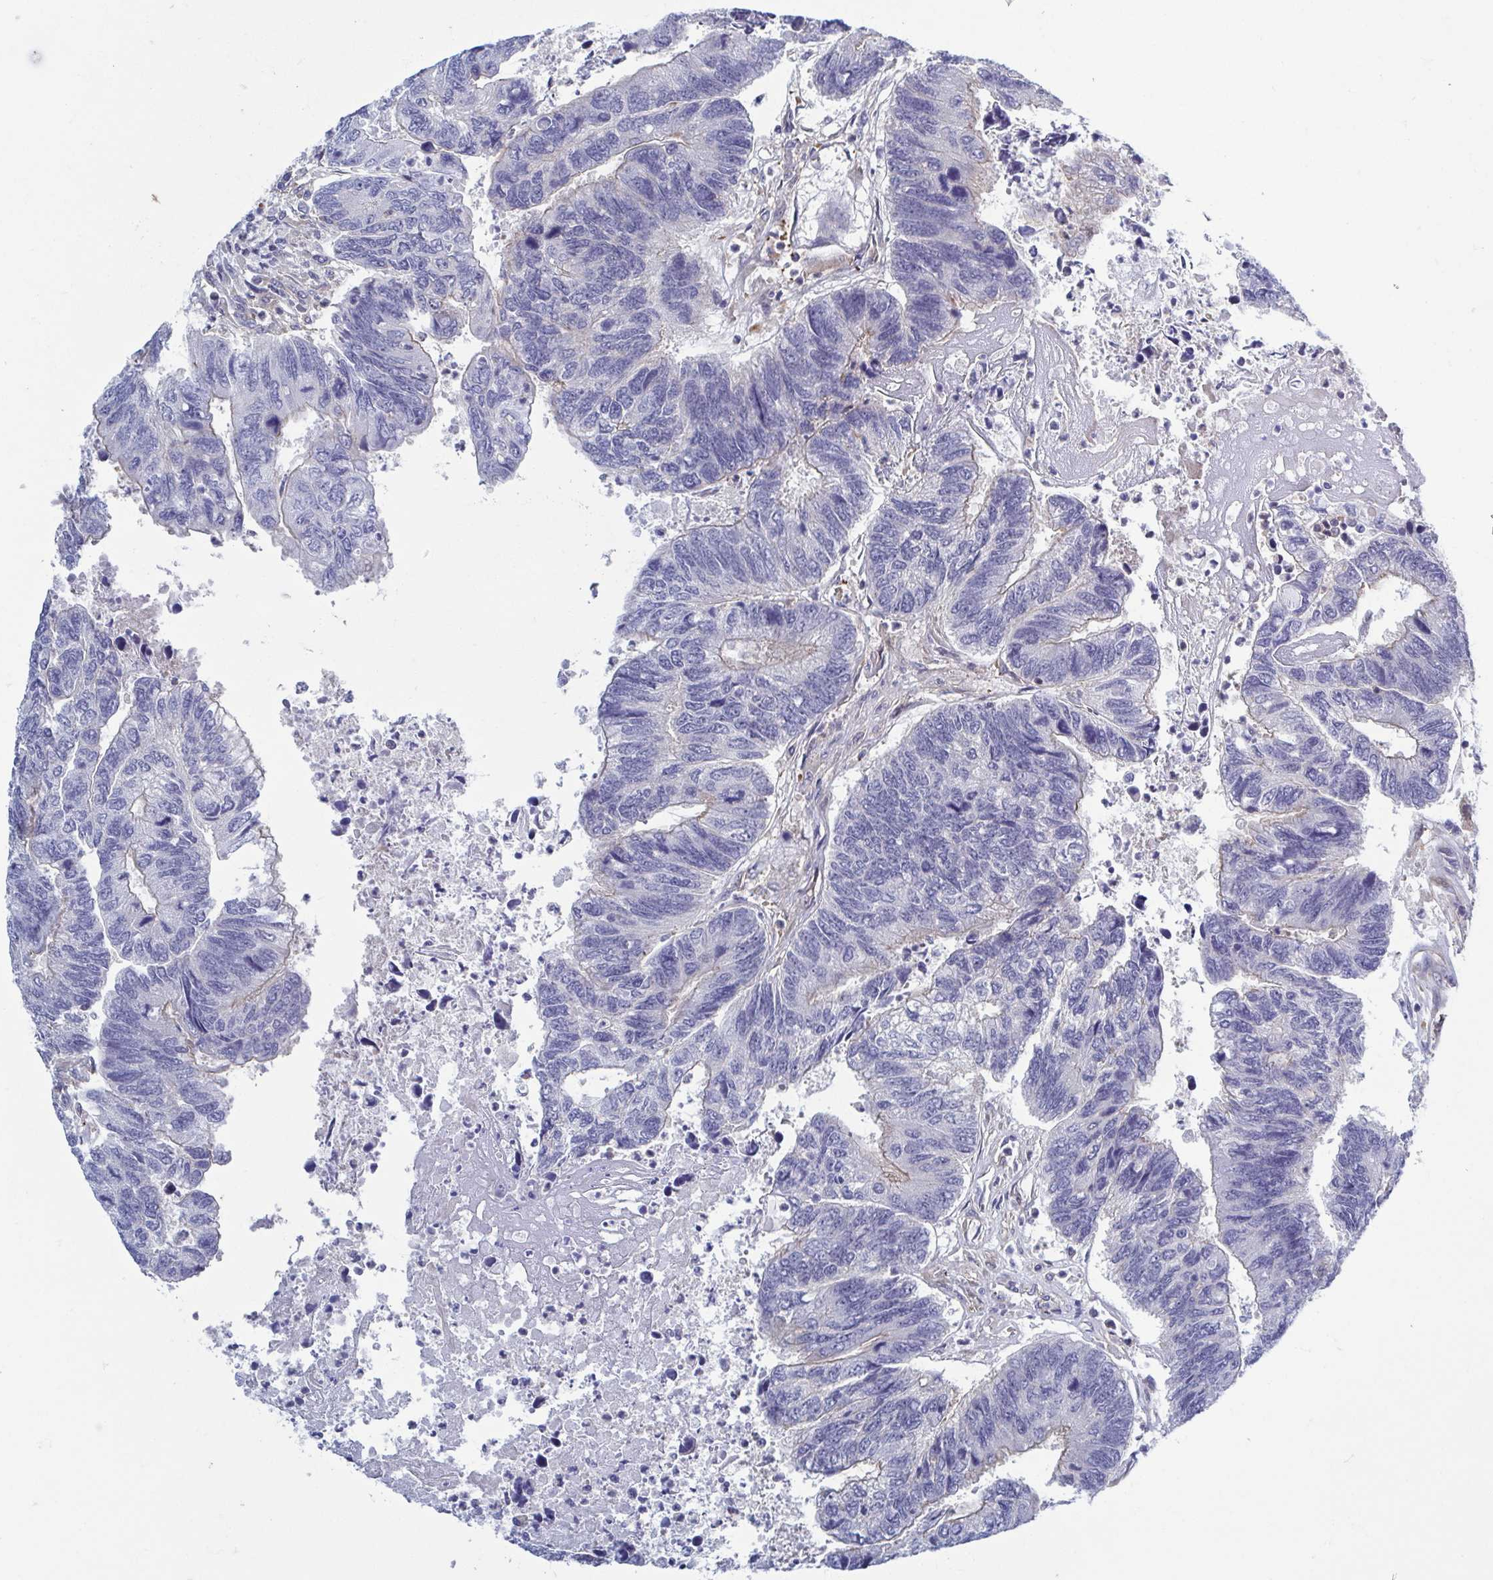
{"staining": {"intensity": "negative", "quantity": "none", "location": "none"}, "tissue": "colorectal cancer", "cell_type": "Tumor cells", "image_type": "cancer", "snomed": [{"axis": "morphology", "description": "Adenocarcinoma, NOS"}, {"axis": "topography", "description": "Colon"}], "caption": "DAB immunohistochemical staining of human colorectal adenocarcinoma reveals no significant positivity in tumor cells.", "gene": "LRRC38", "patient": {"sex": "female", "age": 67}}